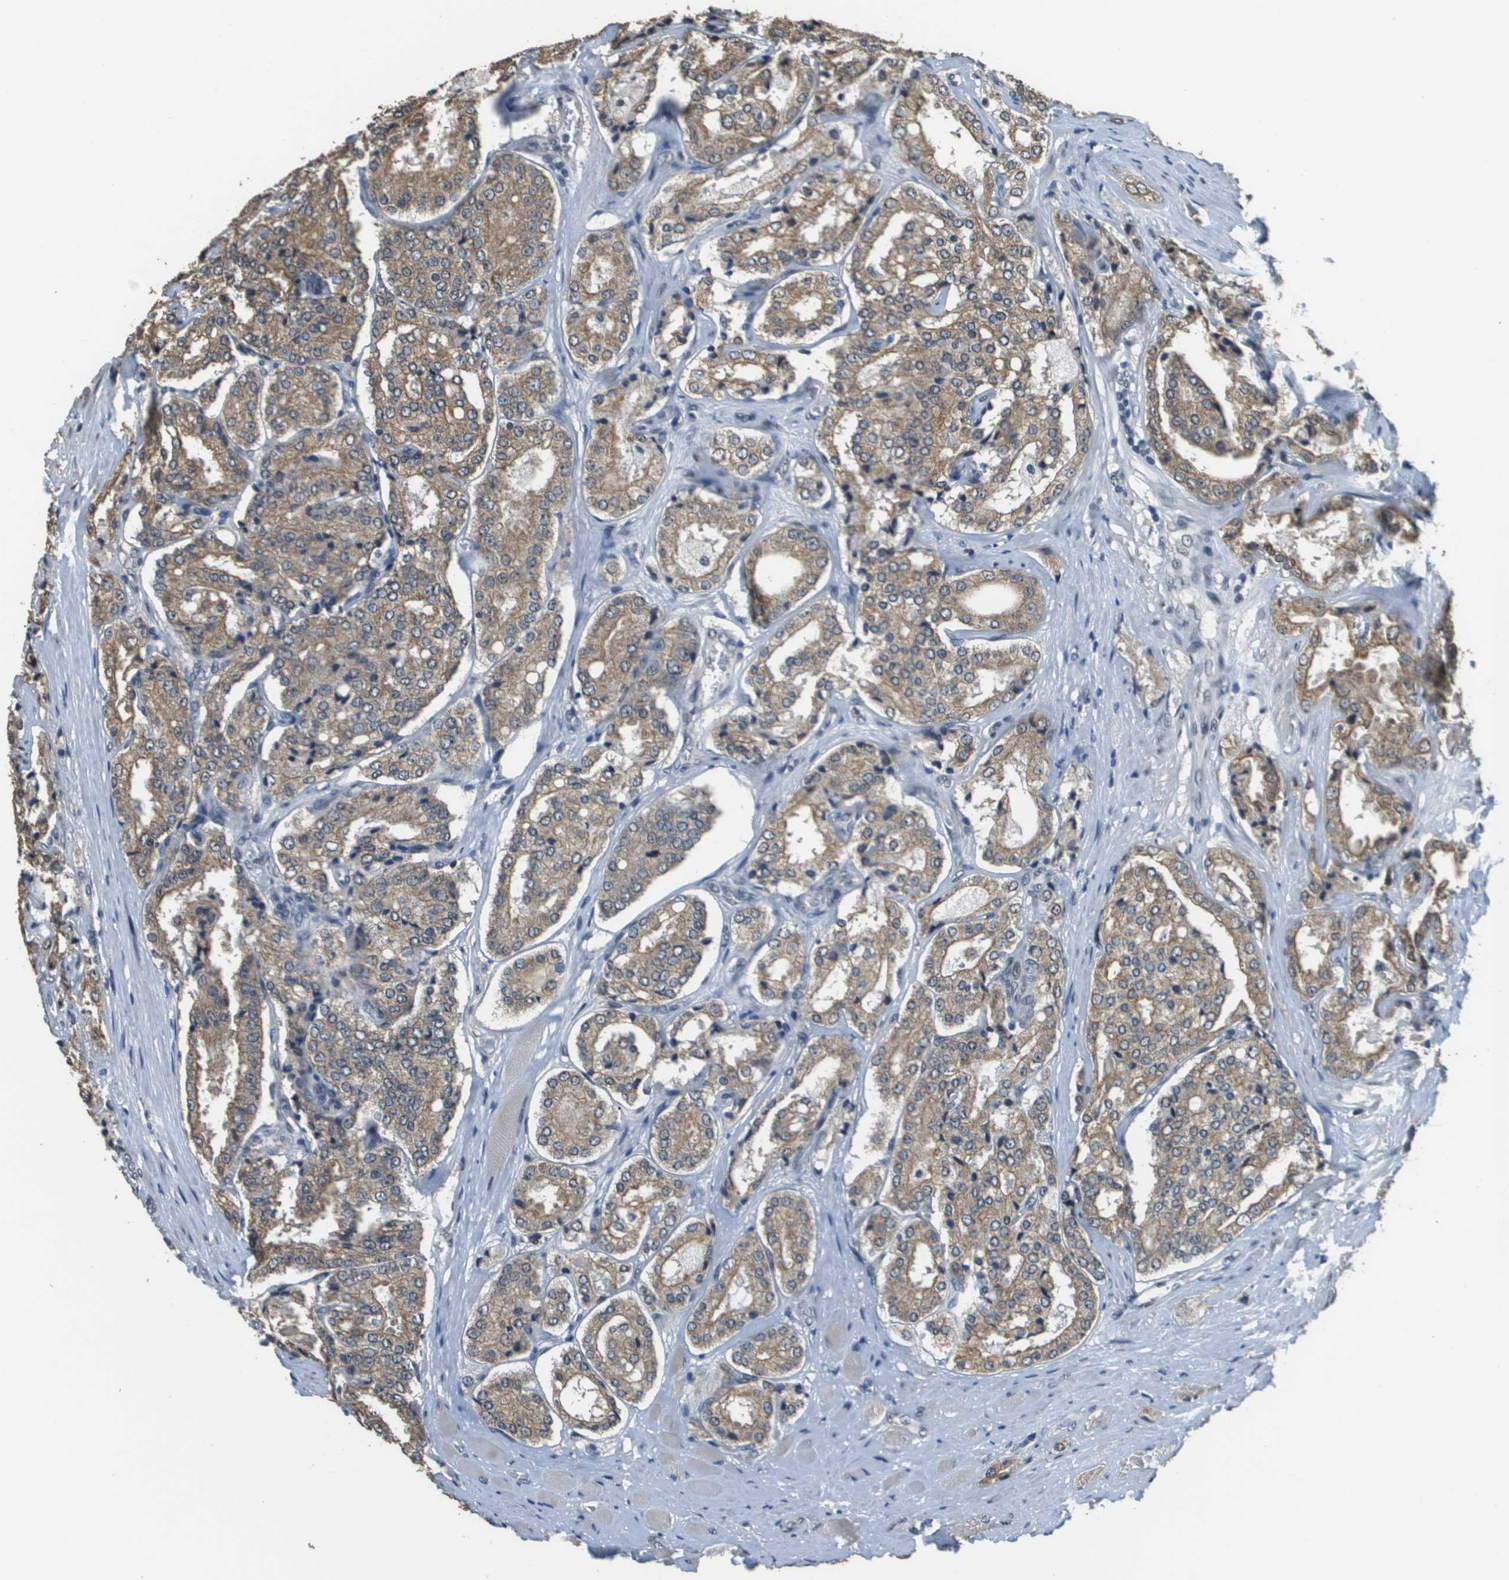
{"staining": {"intensity": "moderate", "quantity": ">75%", "location": "cytoplasmic/membranous"}, "tissue": "prostate cancer", "cell_type": "Tumor cells", "image_type": "cancer", "snomed": [{"axis": "morphology", "description": "Adenocarcinoma, High grade"}, {"axis": "topography", "description": "Prostate"}], "caption": "A photomicrograph showing moderate cytoplasmic/membranous staining in approximately >75% of tumor cells in prostate adenocarcinoma (high-grade), as visualized by brown immunohistochemical staining.", "gene": "FANCC", "patient": {"sex": "male", "age": 65}}